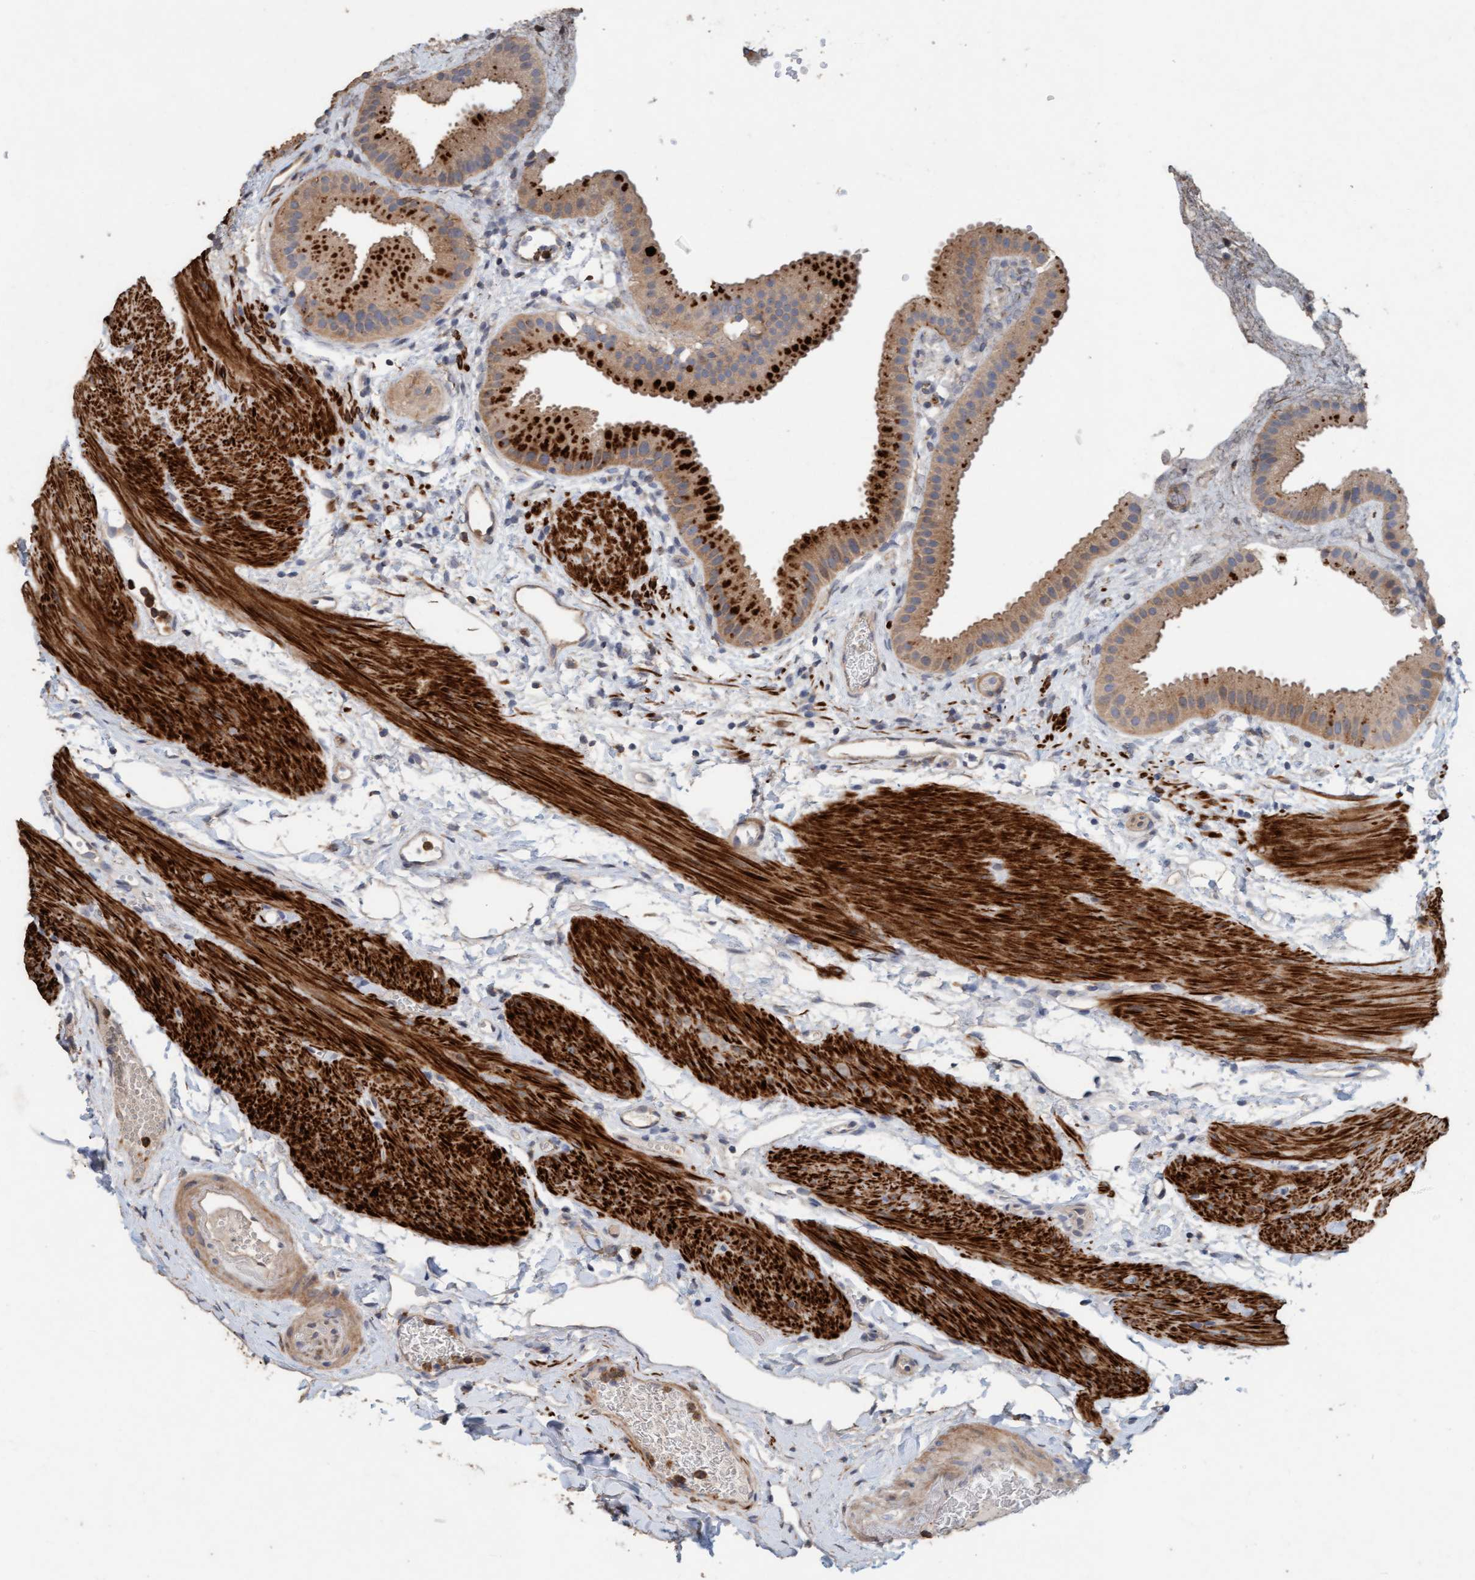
{"staining": {"intensity": "strong", "quantity": "25%-75%", "location": "cytoplasmic/membranous"}, "tissue": "gallbladder", "cell_type": "Glandular cells", "image_type": "normal", "snomed": [{"axis": "morphology", "description": "Normal tissue, NOS"}, {"axis": "topography", "description": "Gallbladder"}], "caption": "This is an image of immunohistochemistry staining of benign gallbladder, which shows strong positivity in the cytoplasmic/membranous of glandular cells.", "gene": "LONRF1", "patient": {"sex": "female", "age": 64}}